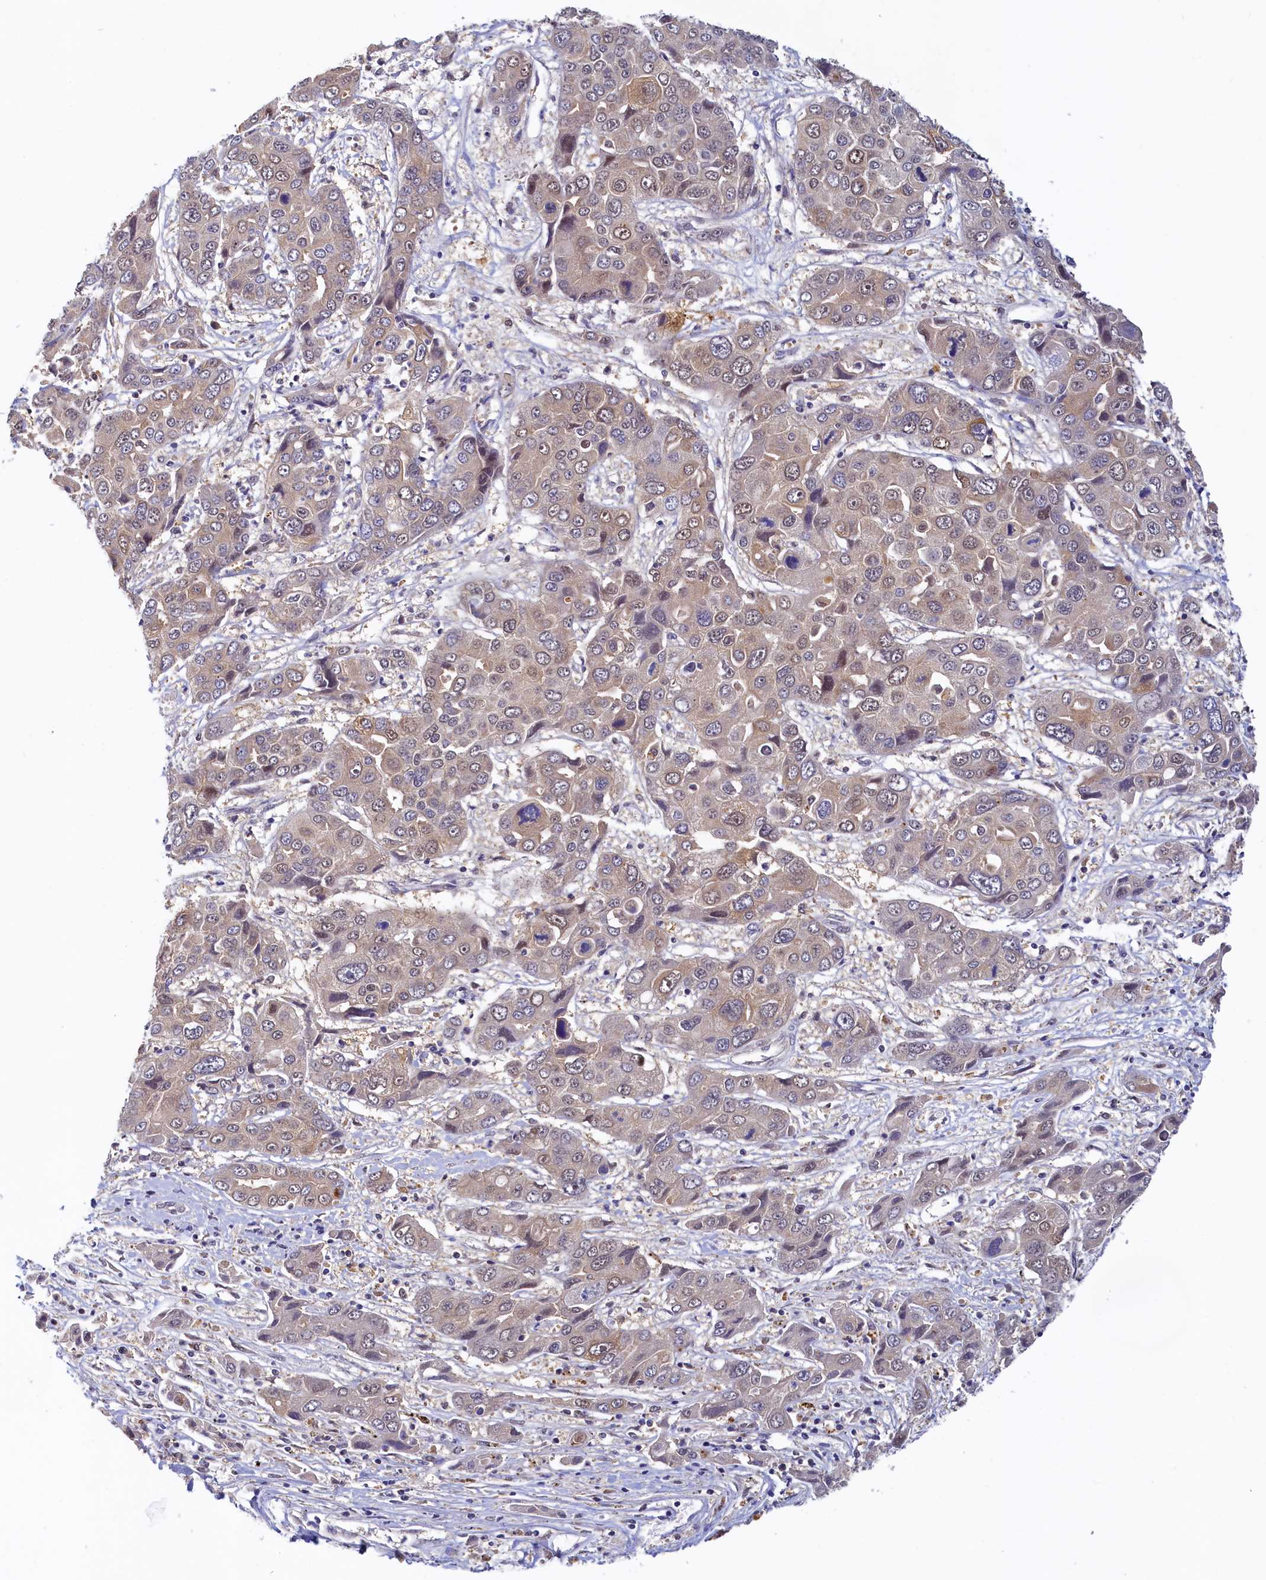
{"staining": {"intensity": "moderate", "quantity": "<25%", "location": "nuclear"}, "tissue": "liver cancer", "cell_type": "Tumor cells", "image_type": "cancer", "snomed": [{"axis": "morphology", "description": "Cholangiocarcinoma"}, {"axis": "topography", "description": "Liver"}], "caption": "IHC (DAB) staining of liver cancer reveals moderate nuclear protein positivity in approximately <25% of tumor cells.", "gene": "PAAF1", "patient": {"sex": "male", "age": 67}}